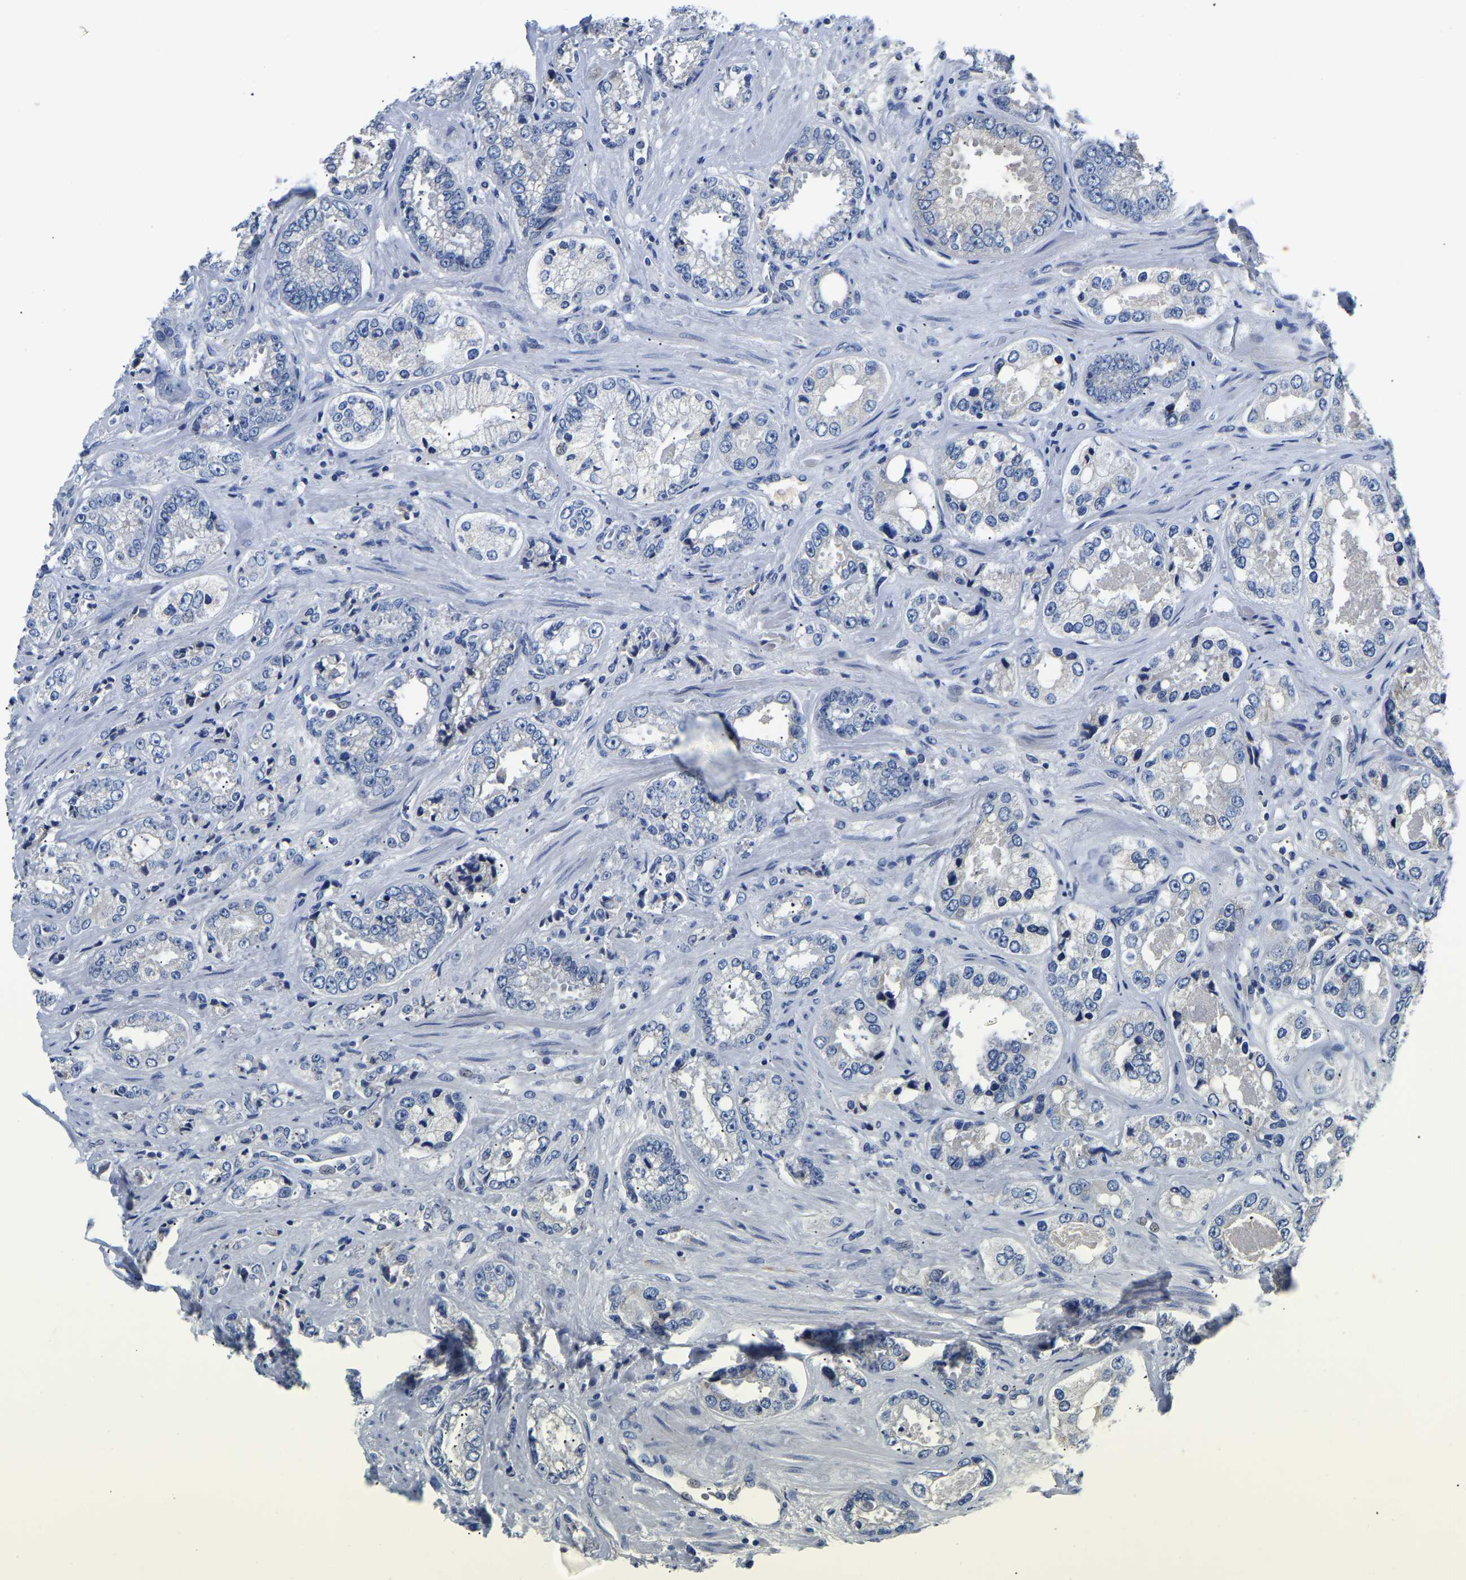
{"staining": {"intensity": "negative", "quantity": "none", "location": "none"}, "tissue": "prostate cancer", "cell_type": "Tumor cells", "image_type": "cancer", "snomed": [{"axis": "morphology", "description": "Adenocarcinoma, High grade"}, {"axis": "topography", "description": "Prostate"}], "caption": "A high-resolution histopathology image shows immunohistochemistry (IHC) staining of prostate cancer, which shows no significant staining in tumor cells.", "gene": "PCK2", "patient": {"sex": "male", "age": 61}}